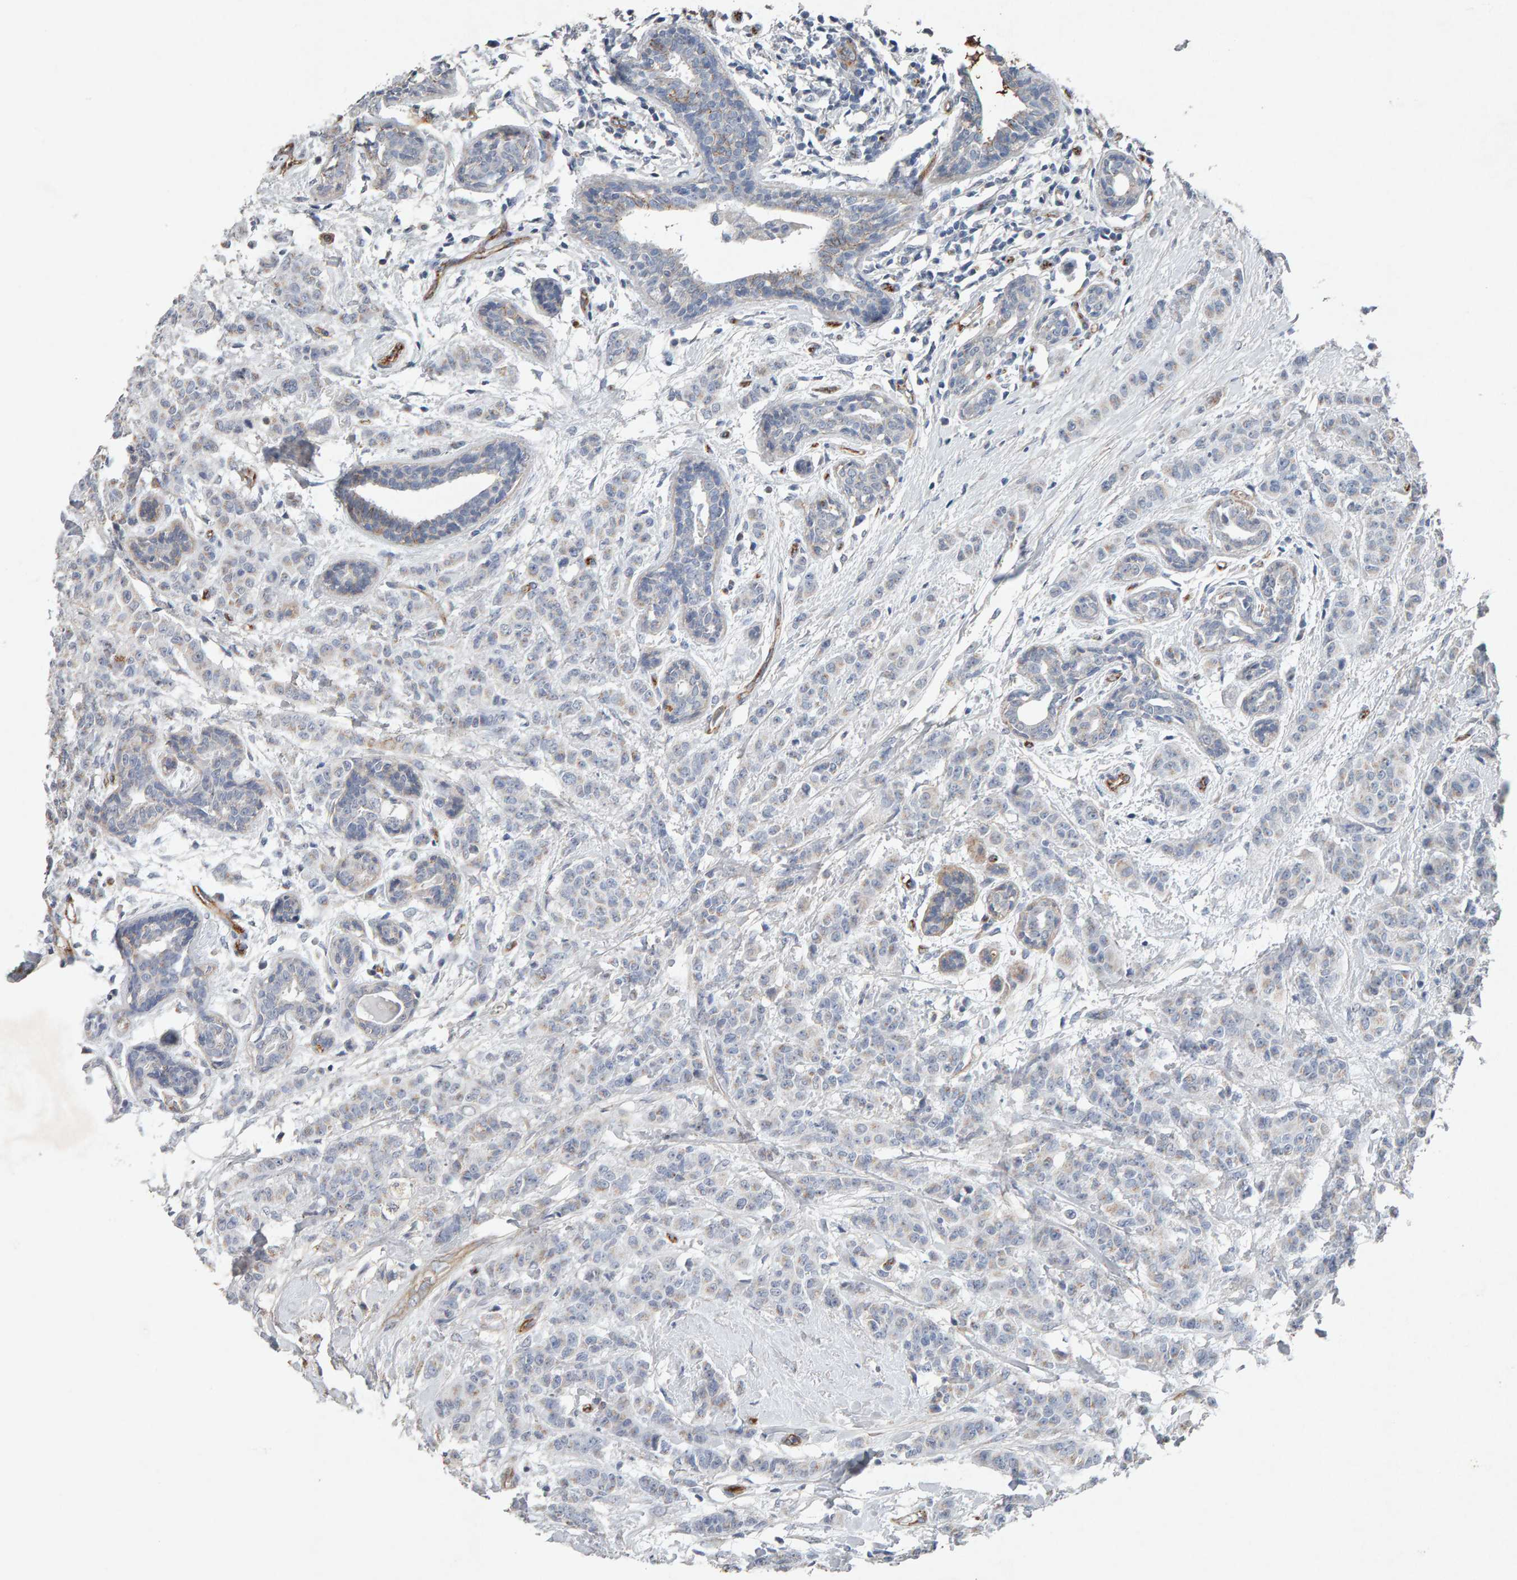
{"staining": {"intensity": "weak", "quantity": "25%-75%", "location": "cytoplasmic/membranous"}, "tissue": "breast cancer", "cell_type": "Tumor cells", "image_type": "cancer", "snomed": [{"axis": "morphology", "description": "Normal tissue, NOS"}, {"axis": "morphology", "description": "Duct carcinoma"}, {"axis": "topography", "description": "Breast"}], "caption": "Breast cancer (intraductal carcinoma) stained with DAB (3,3'-diaminobenzidine) immunohistochemistry (IHC) demonstrates low levels of weak cytoplasmic/membranous staining in about 25%-75% of tumor cells.", "gene": "PTPRM", "patient": {"sex": "female", "age": 40}}